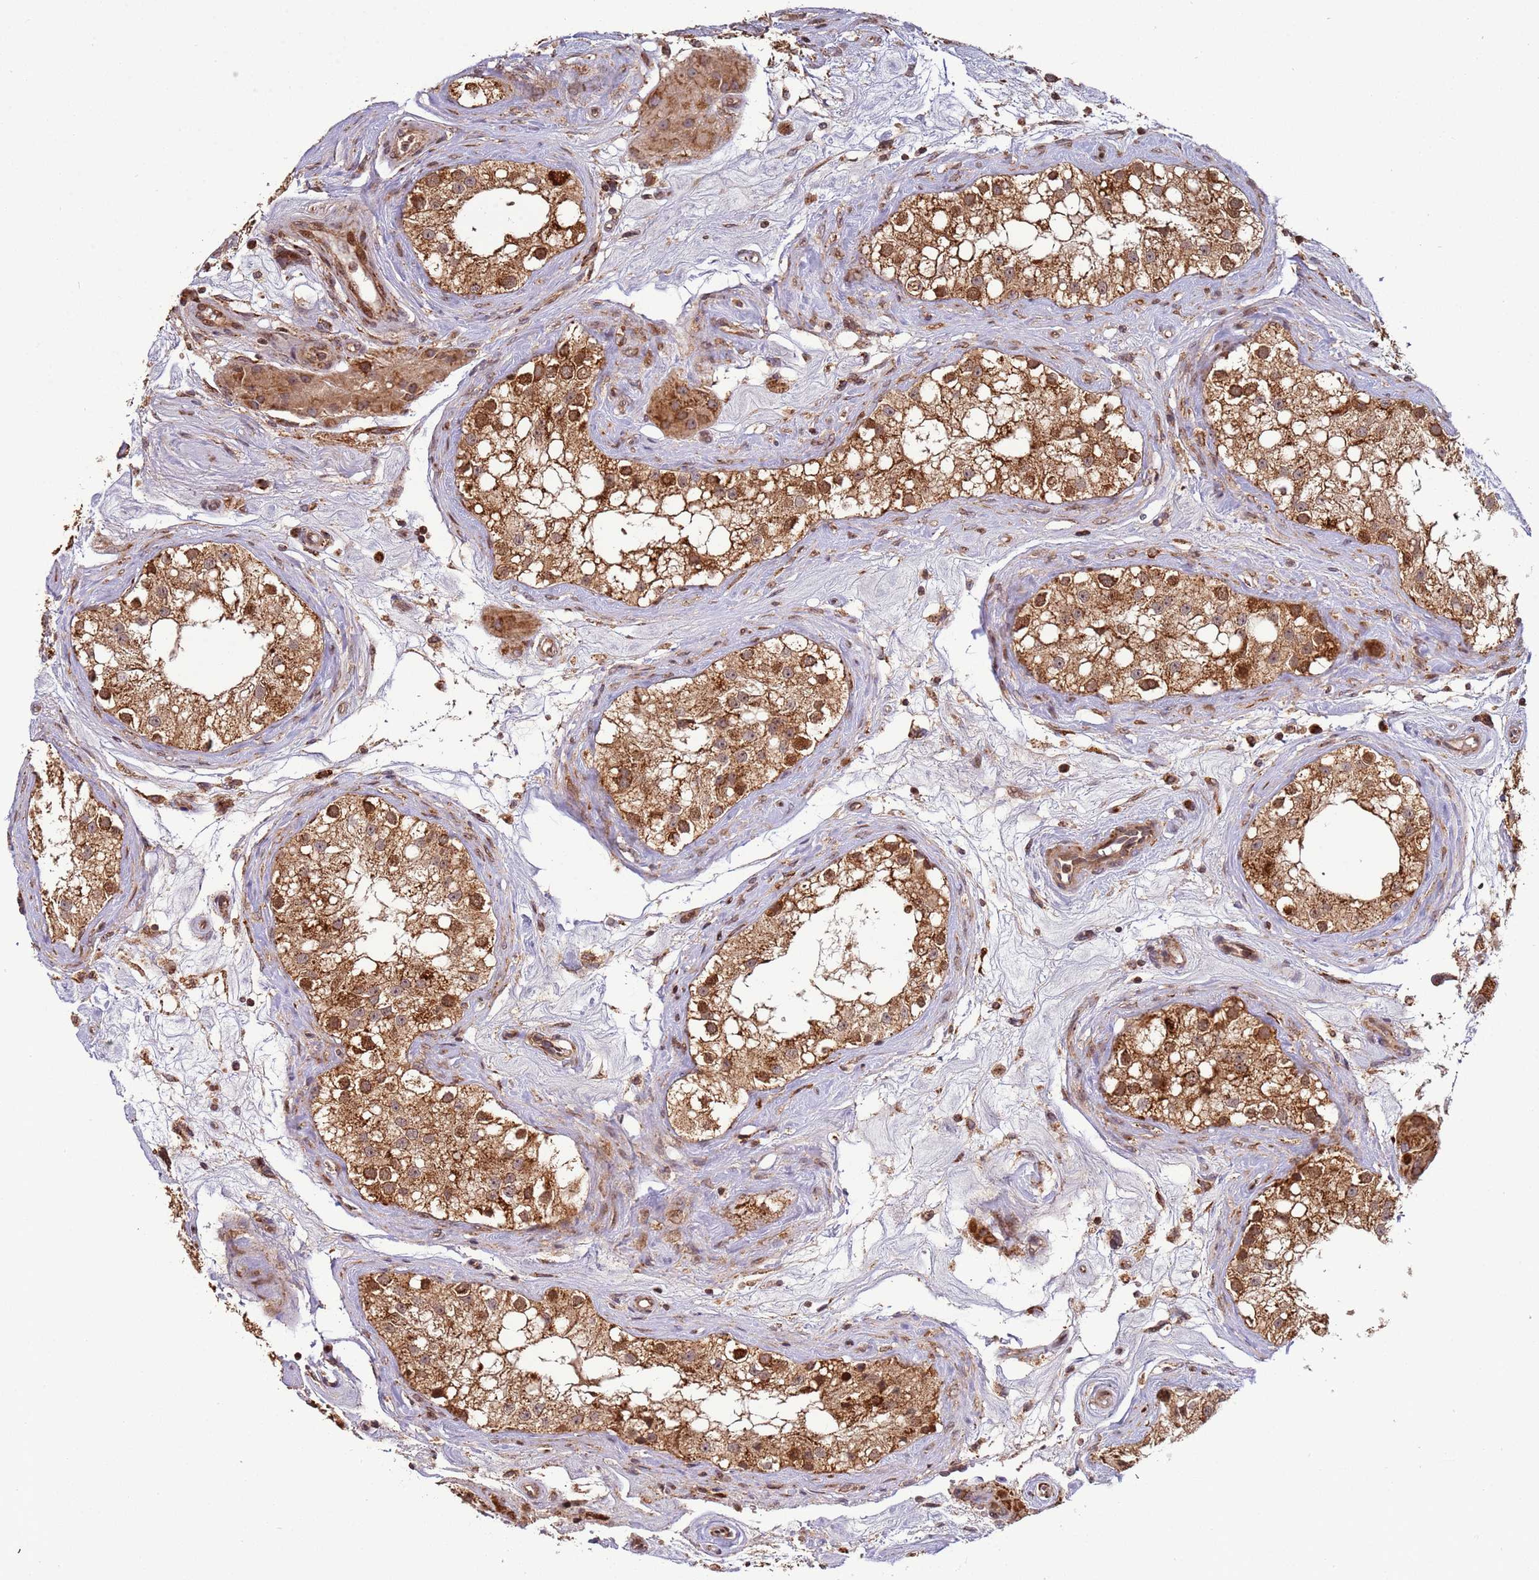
{"staining": {"intensity": "strong", "quantity": "25%-75%", "location": "cytoplasmic/membranous,nuclear"}, "tissue": "testis", "cell_type": "Cells in seminiferous ducts", "image_type": "normal", "snomed": [{"axis": "morphology", "description": "Normal tissue, NOS"}, {"axis": "topography", "description": "Testis"}], "caption": "A brown stain shows strong cytoplasmic/membranous,nuclear positivity of a protein in cells in seminiferous ducts of unremarkable testis.", "gene": "RCOR2", "patient": {"sex": "male", "age": 84}}